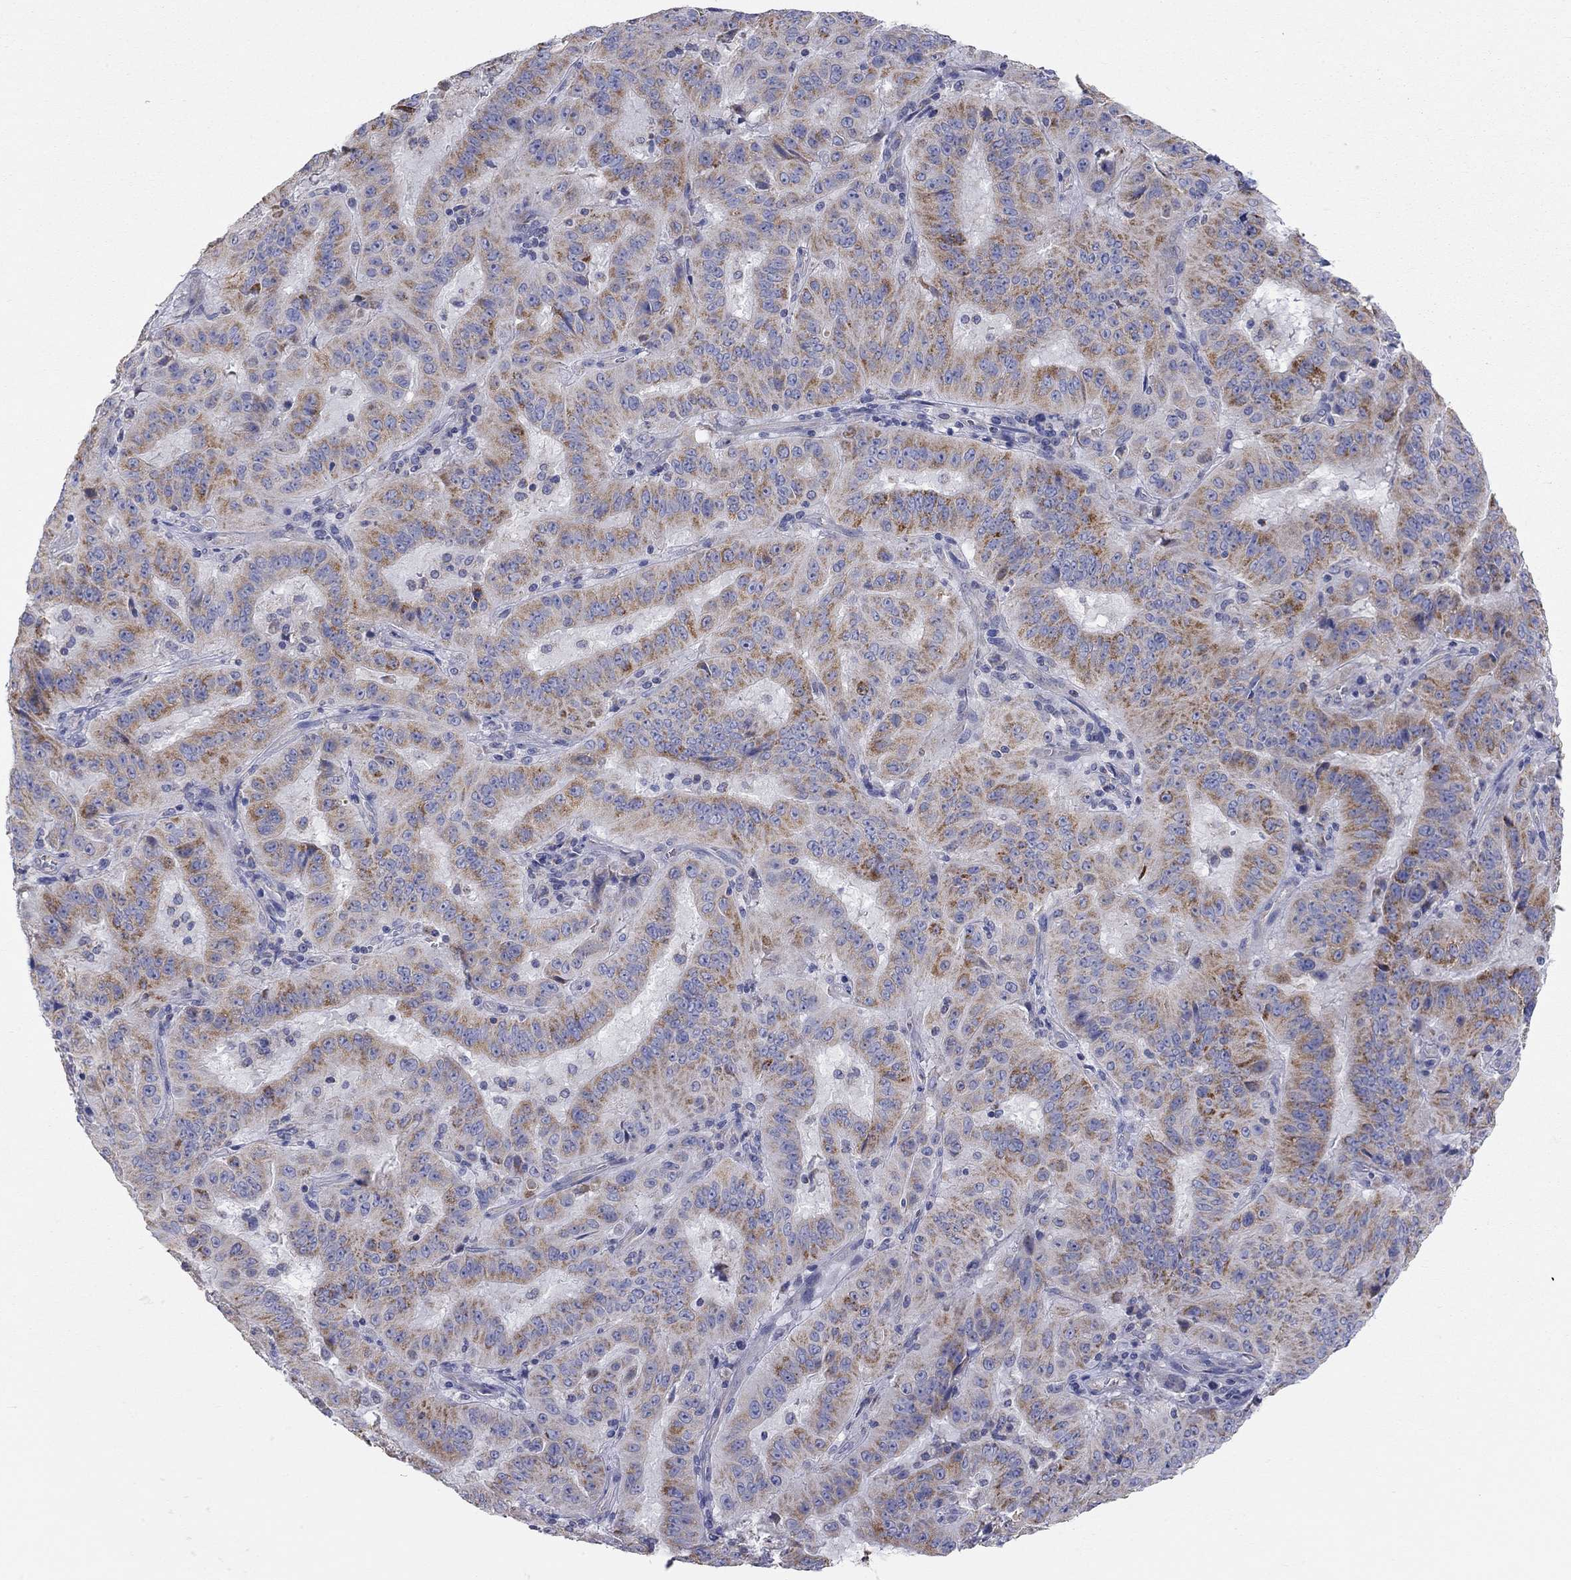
{"staining": {"intensity": "strong", "quantity": "25%-75%", "location": "cytoplasmic/membranous"}, "tissue": "pancreatic cancer", "cell_type": "Tumor cells", "image_type": "cancer", "snomed": [{"axis": "morphology", "description": "Adenocarcinoma, NOS"}, {"axis": "topography", "description": "Pancreas"}], "caption": "Immunohistochemical staining of human pancreatic adenocarcinoma exhibits high levels of strong cytoplasmic/membranous protein staining in approximately 25%-75% of tumor cells. The staining was performed using DAB, with brown indicating positive protein expression. Nuclei are stained blue with hematoxylin.", "gene": "RCAN1", "patient": {"sex": "male", "age": 63}}